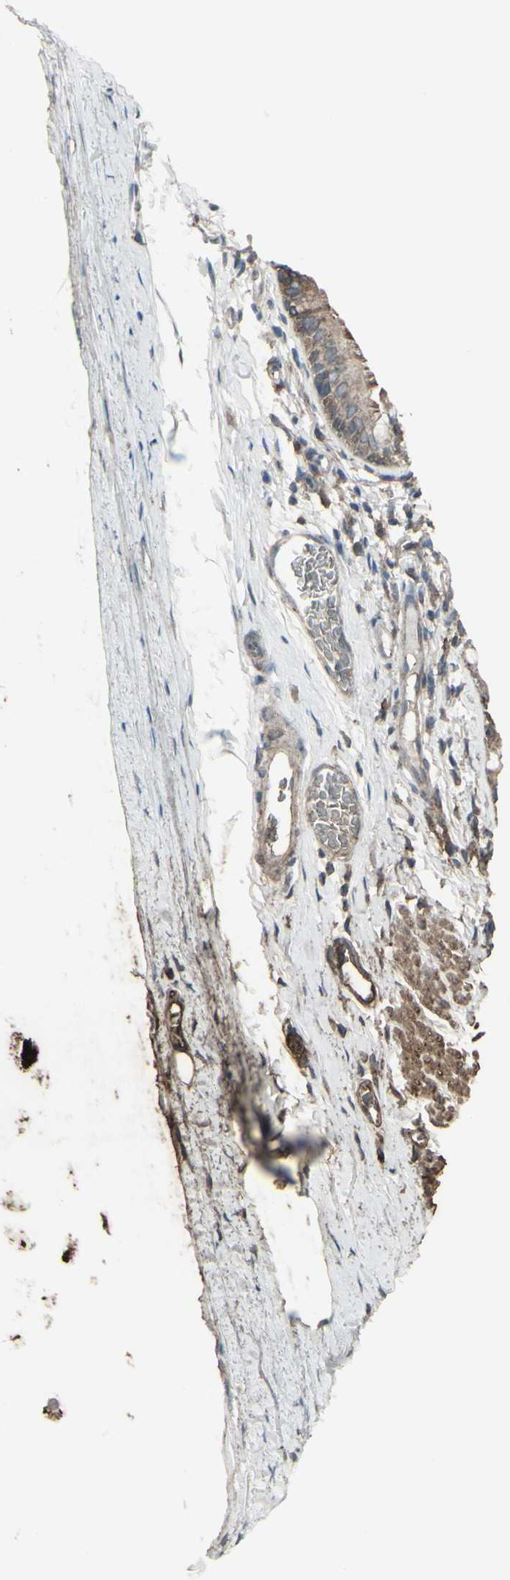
{"staining": {"intensity": "weak", "quantity": ">75%", "location": "none"}, "tissue": "bronchus", "cell_type": "Respiratory epithelial cells", "image_type": "normal", "snomed": [{"axis": "morphology", "description": "Normal tissue, NOS"}, {"axis": "morphology", "description": "Malignant melanoma, Metastatic site"}, {"axis": "topography", "description": "Bronchus"}, {"axis": "topography", "description": "Lung"}], "caption": "High-magnification brightfield microscopy of normal bronchus stained with DAB (brown) and counterstained with hematoxylin (blue). respiratory epithelial cells exhibit weak None staining is identified in about>75% of cells. (Stains: DAB (3,3'-diaminobenzidine) in brown, nuclei in blue, Microscopy: brightfield microscopy at high magnification).", "gene": "SMO", "patient": {"sex": "male", "age": 64}}